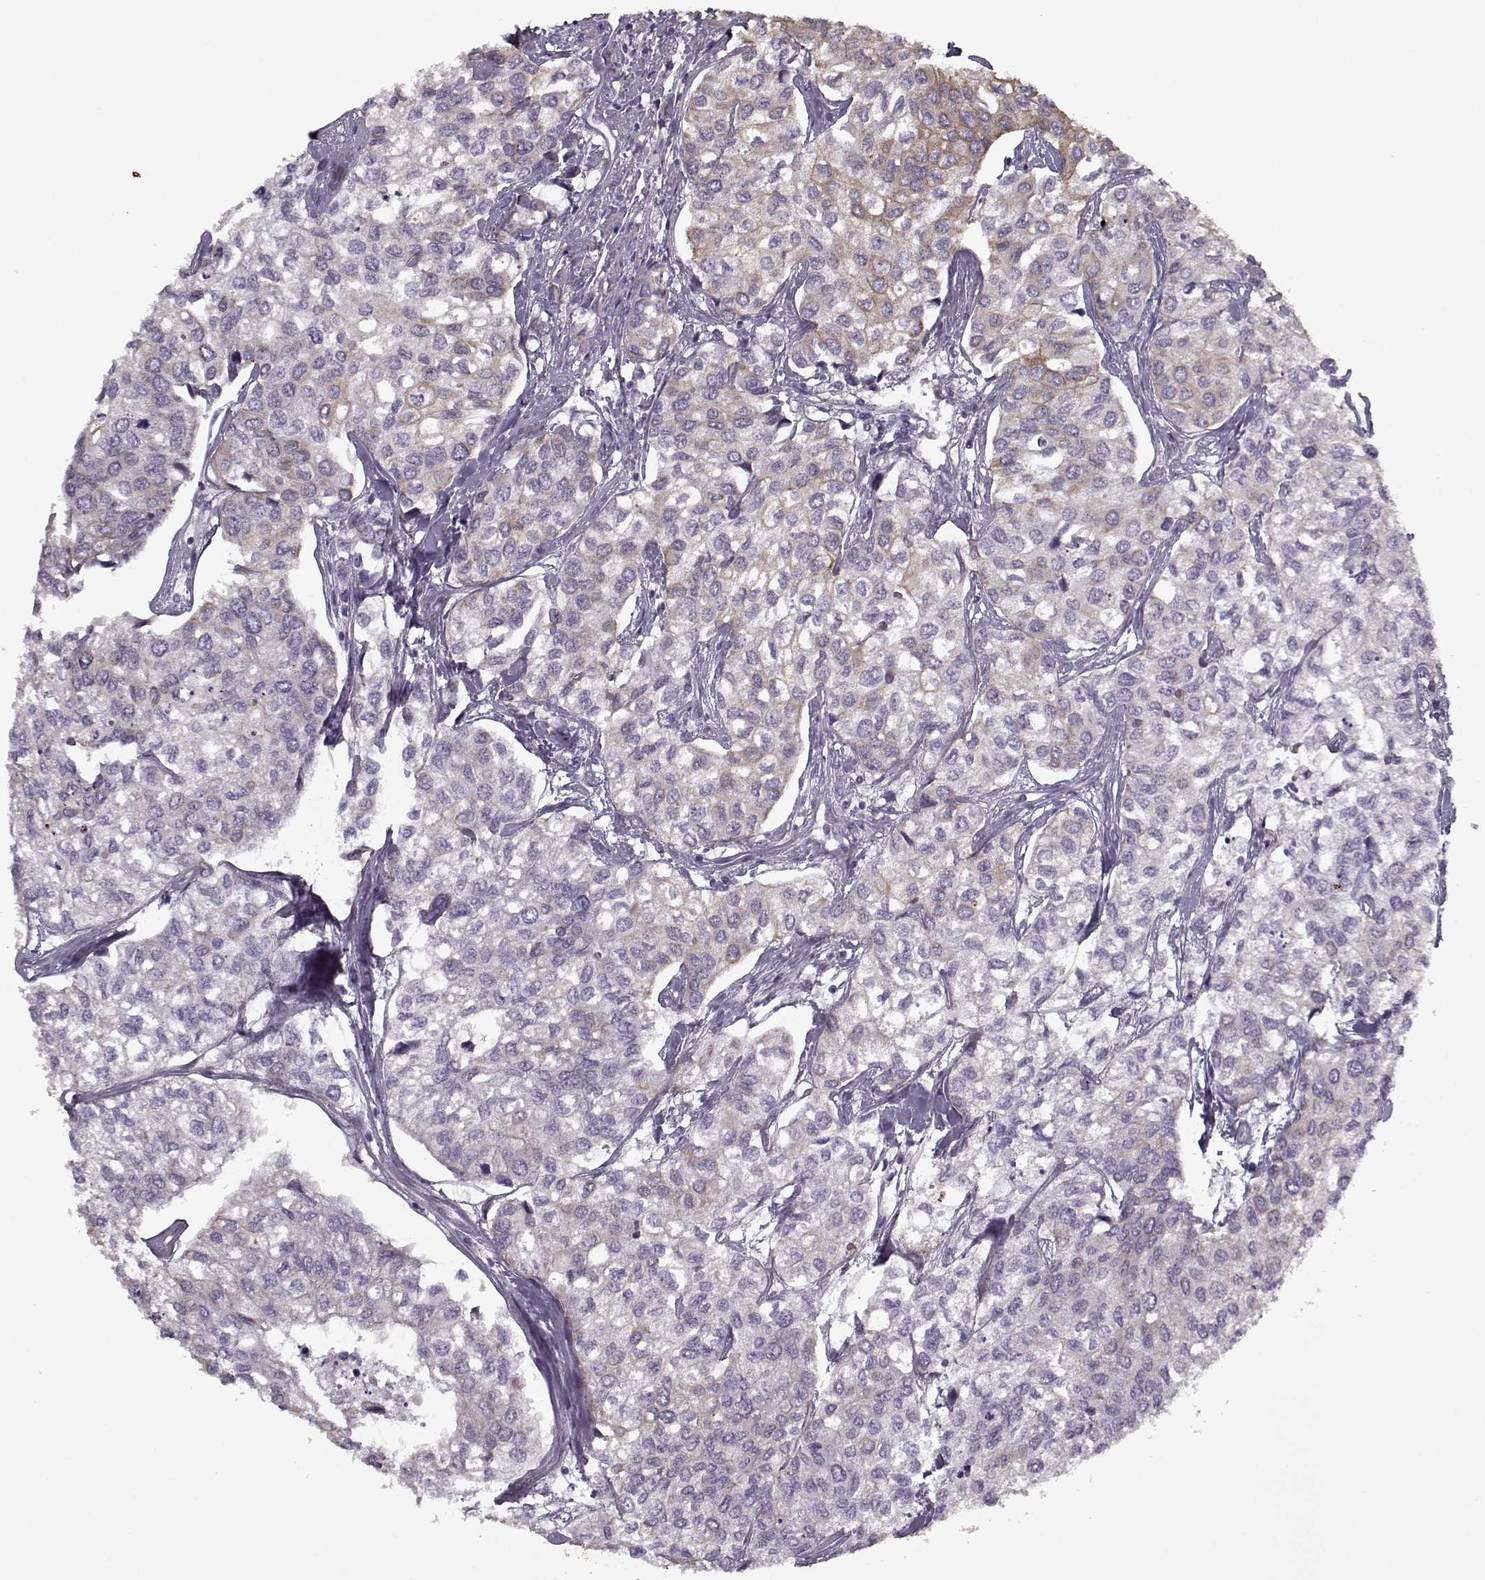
{"staining": {"intensity": "weak", "quantity": "25%-75%", "location": "cytoplasmic/membranous"}, "tissue": "urothelial cancer", "cell_type": "Tumor cells", "image_type": "cancer", "snomed": [{"axis": "morphology", "description": "Urothelial carcinoma, High grade"}, {"axis": "topography", "description": "Urinary bladder"}], "caption": "A photomicrograph showing weak cytoplasmic/membranous expression in about 25%-75% of tumor cells in urothelial cancer, as visualized by brown immunohistochemical staining.", "gene": "KRT9", "patient": {"sex": "male", "age": 73}}